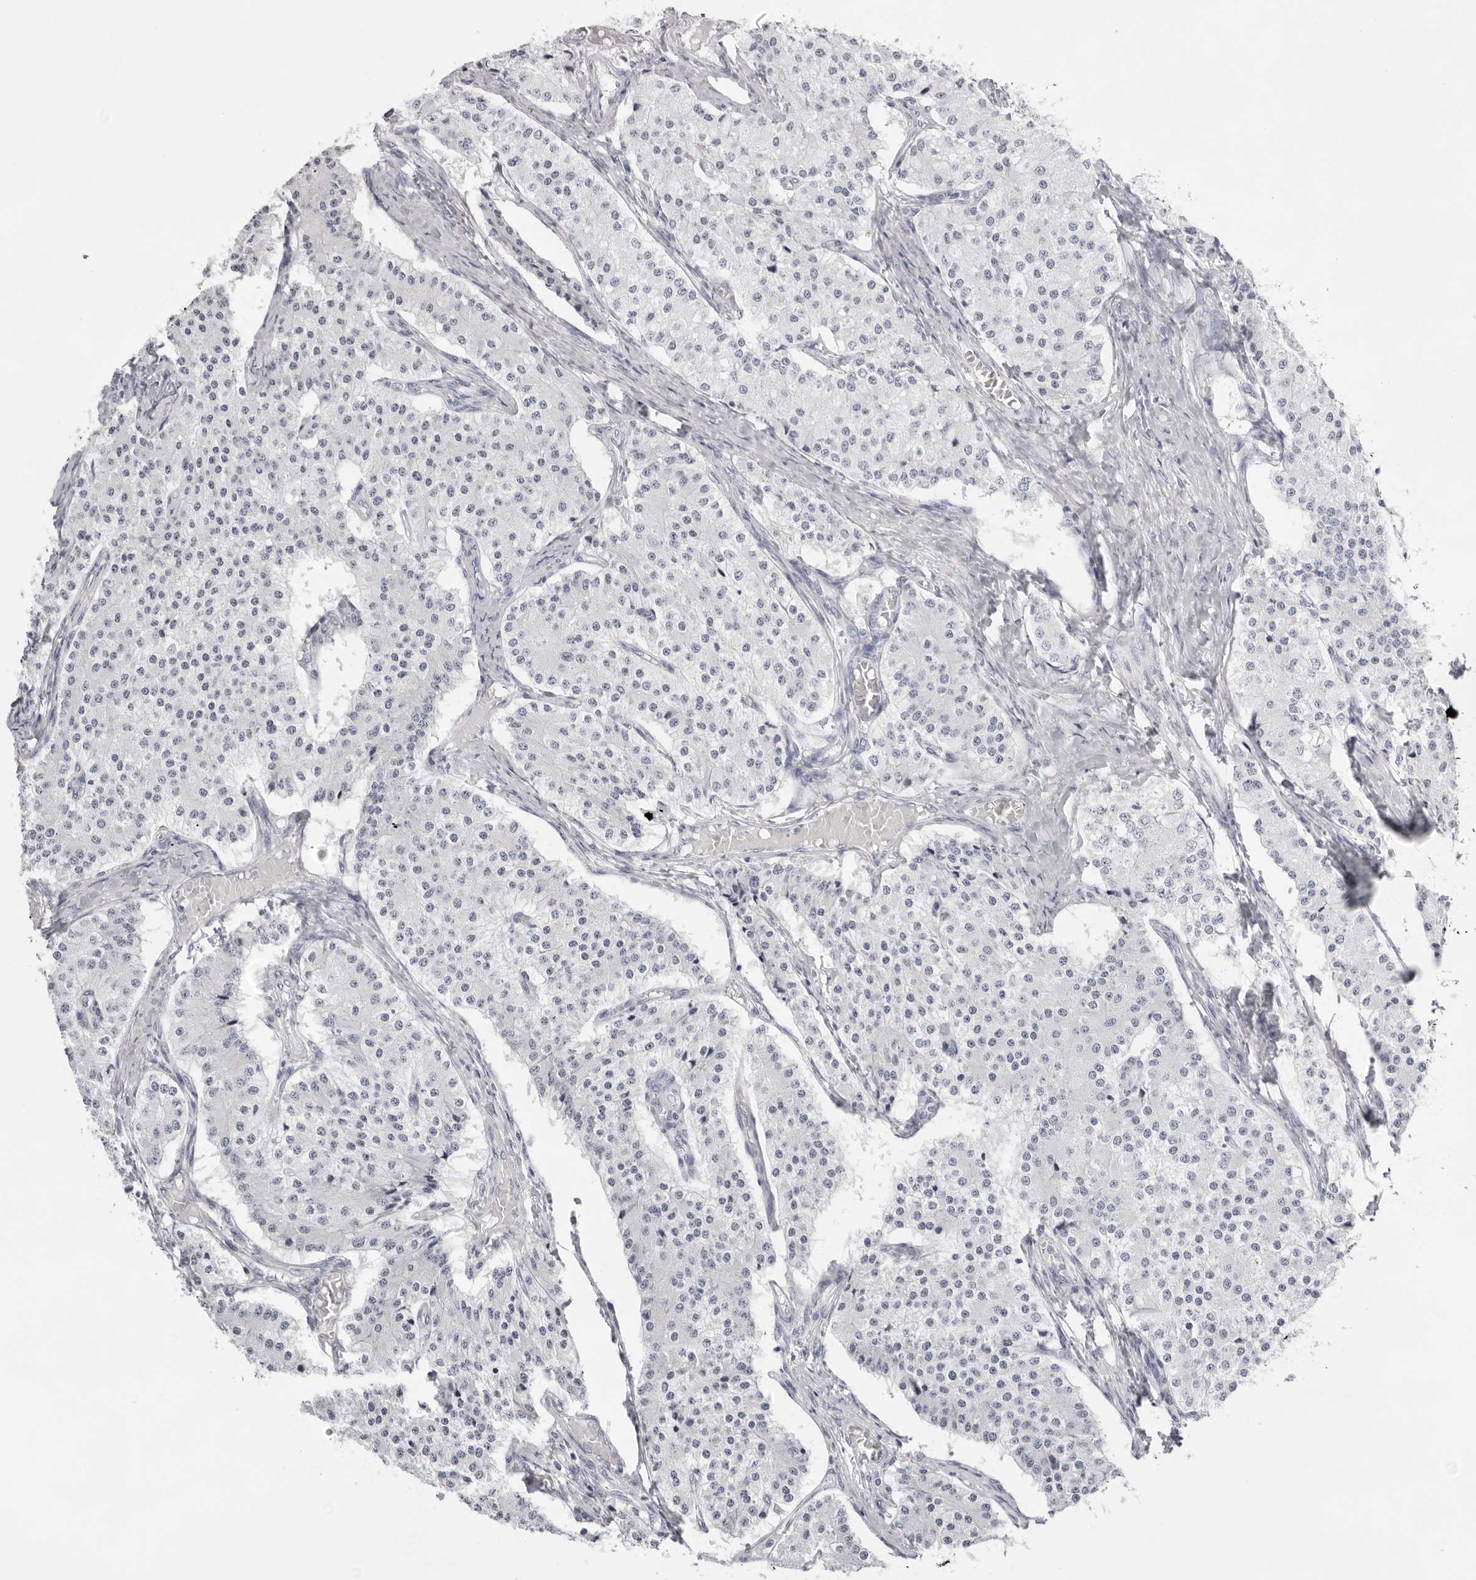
{"staining": {"intensity": "negative", "quantity": "none", "location": "none"}, "tissue": "carcinoid", "cell_type": "Tumor cells", "image_type": "cancer", "snomed": [{"axis": "morphology", "description": "Carcinoid, malignant, NOS"}, {"axis": "topography", "description": "Colon"}], "caption": "Tumor cells show no significant protein positivity in carcinoid.", "gene": "TMOD4", "patient": {"sex": "female", "age": 52}}